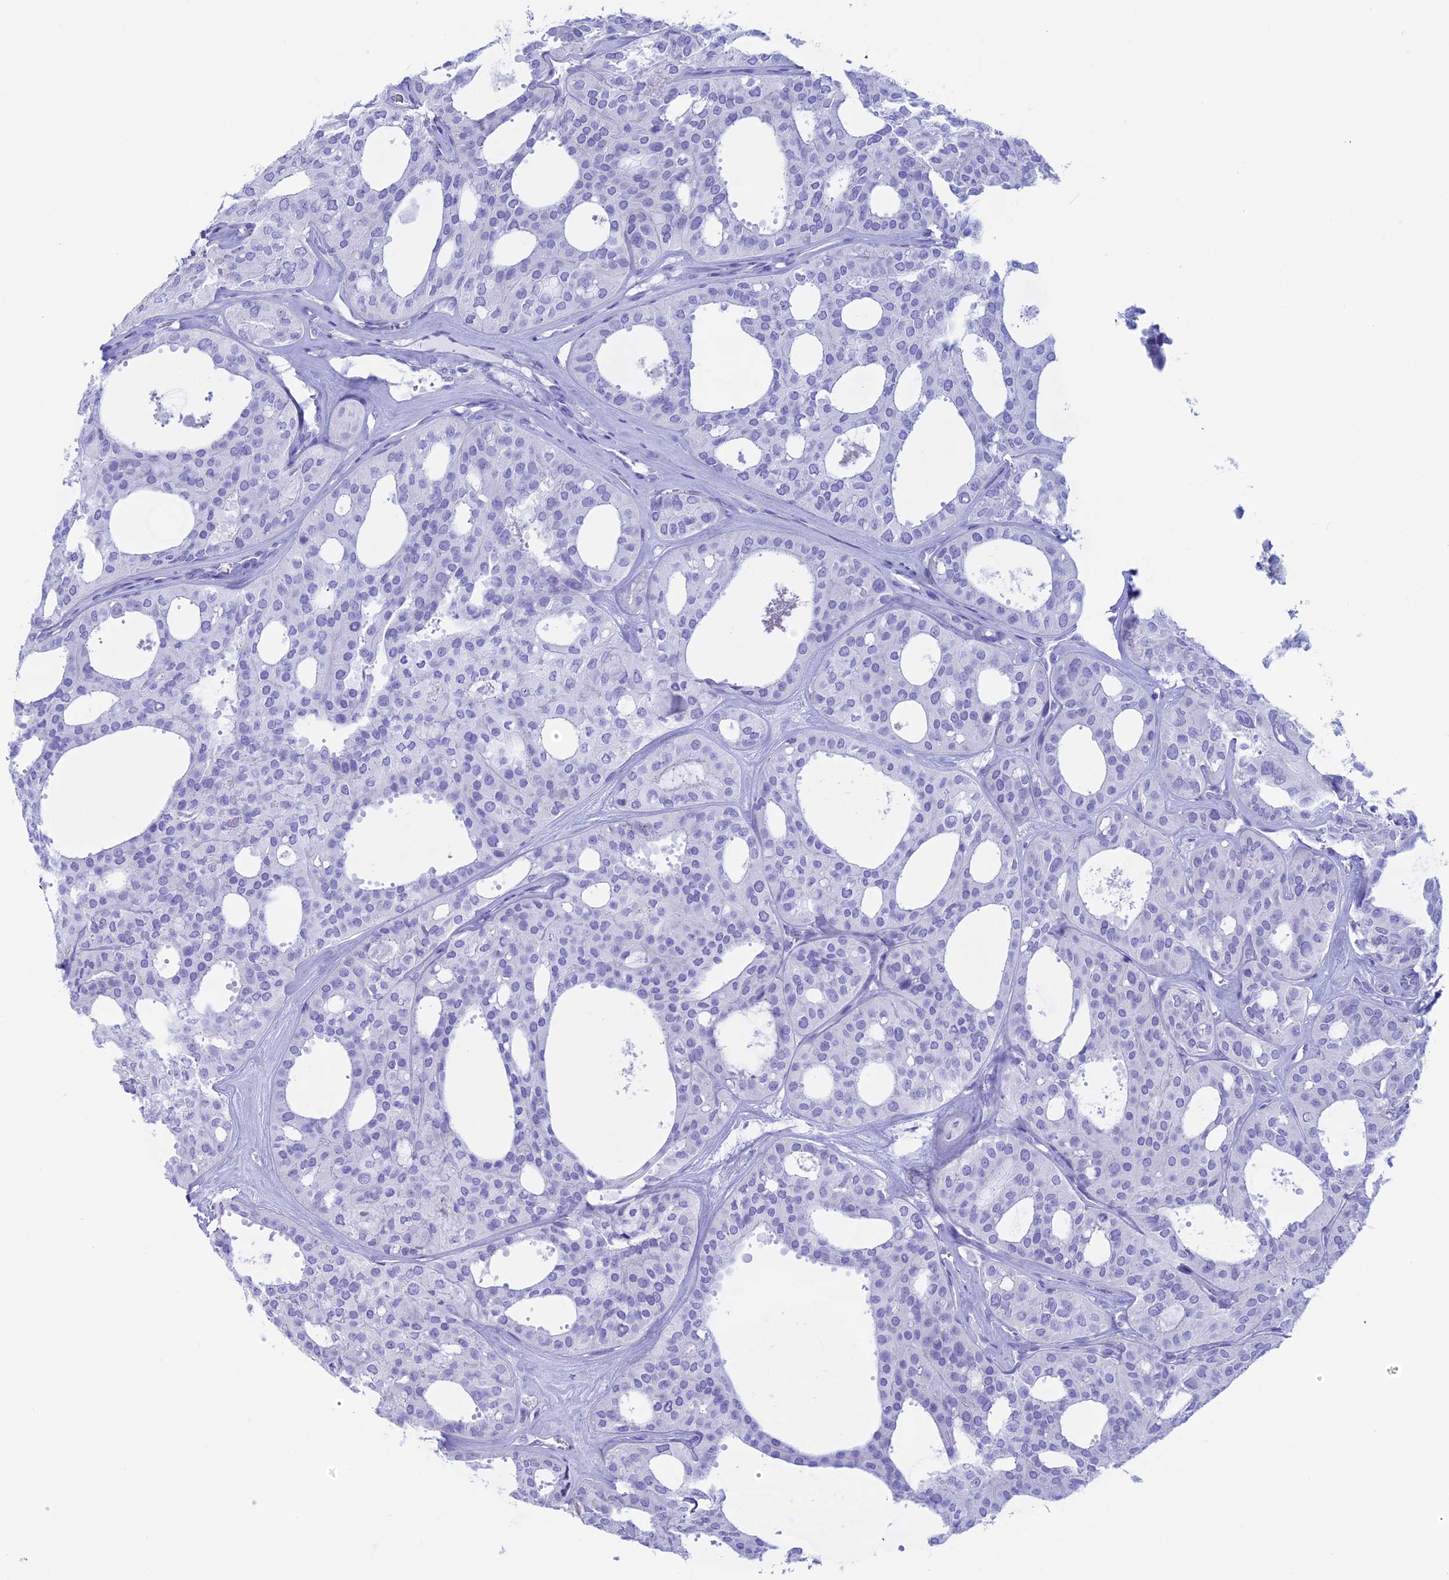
{"staining": {"intensity": "negative", "quantity": "none", "location": "none"}, "tissue": "thyroid cancer", "cell_type": "Tumor cells", "image_type": "cancer", "snomed": [{"axis": "morphology", "description": "Follicular adenoma carcinoma, NOS"}, {"axis": "topography", "description": "Thyroid gland"}], "caption": "DAB immunohistochemical staining of human follicular adenoma carcinoma (thyroid) demonstrates no significant positivity in tumor cells.", "gene": "RP1", "patient": {"sex": "male", "age": 75}}